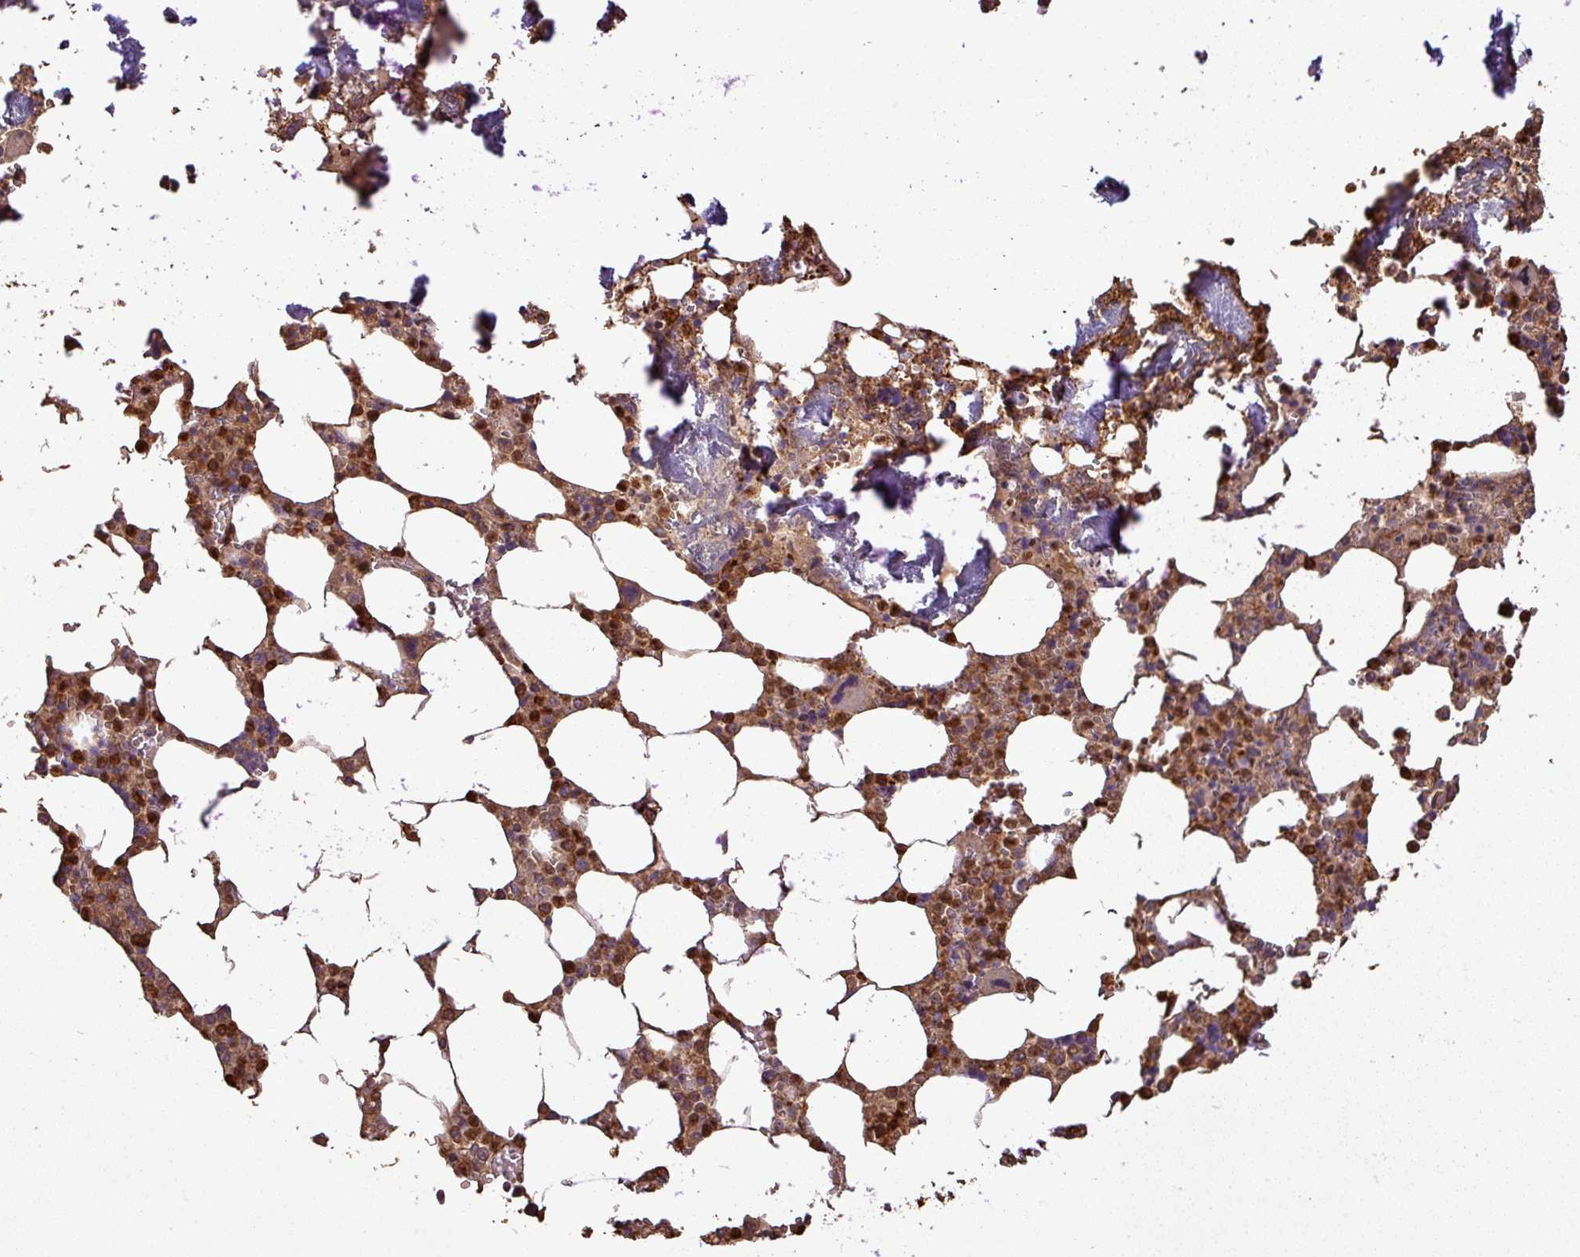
{"staining": {"intensity": "strong", "quantity": ">75%", "location": "cytoplasmic/membranous,nuclear"}, "tissue": "bone marrow", "cell_type": "Hematopoietic cells", "image_type": "normal", "snomed": [{"axis": "morphology", "description": "Normal tissue, NOS"}, {"axis": "topography", "description": "Bone marrow"}], "caption": "Hematopoietic cells exhibit high levels of strong cytoplasmic/membranous,nuclear expression in about >75% of cells in normal bone marrow. (brown staining indicates protein expression, while blue staining denotes nuclei).", "gene": "PLEKHM1", "patient": {"sex": "male", "age": 64}}